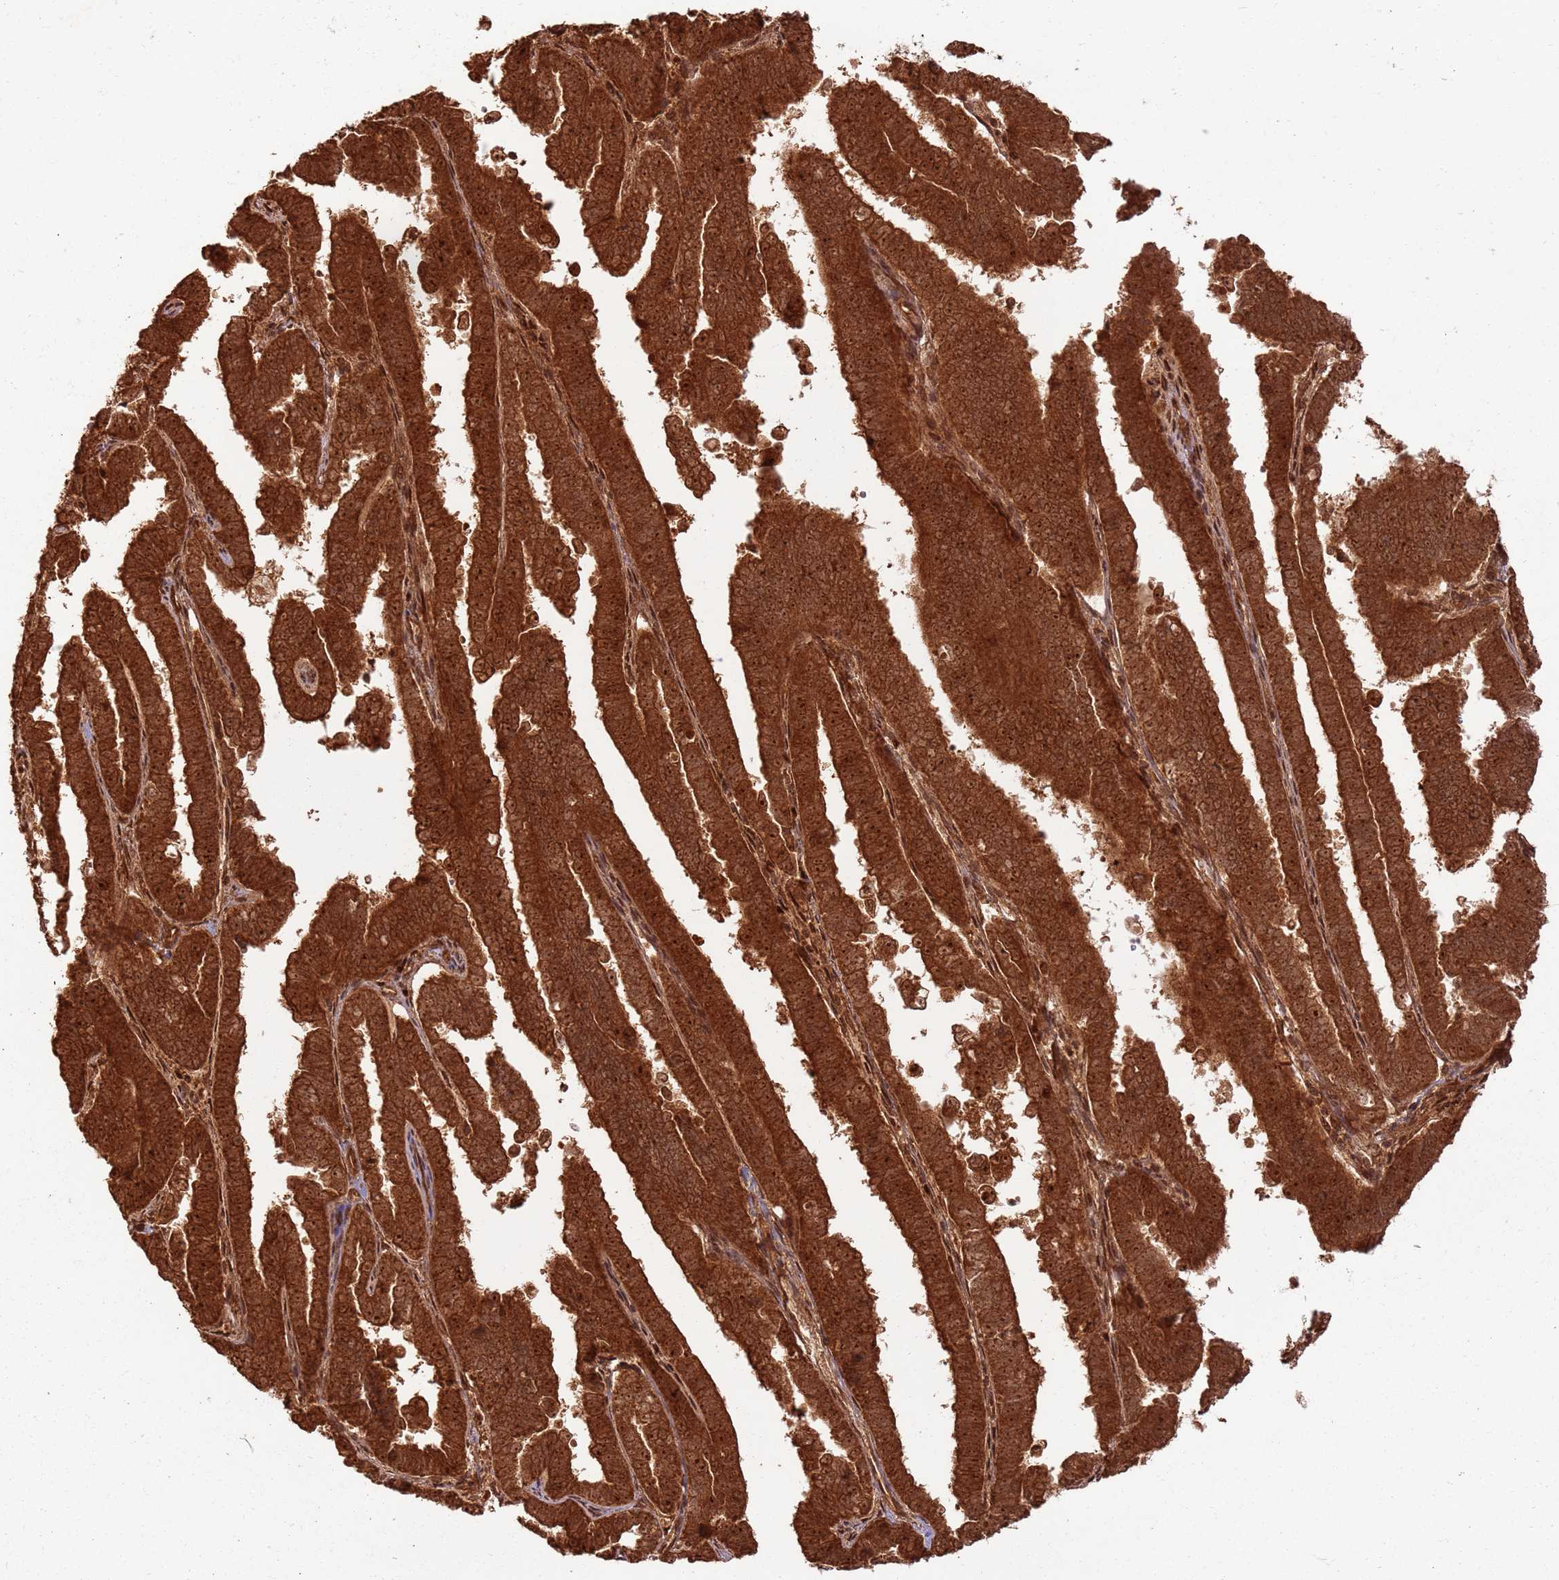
{"staining": {"intensity": "strong", "quantity": ">75%", "location": "cytoplasmic/membranous,nuclear"}, "tissue": "endometrial cancer", "cell_type": "Tumor cells", "image_type": "cancer", "snomed": [{"axis": "morphology", "description": "Adenocarcinoma, NOS"}, {"axis": "topography", "description": "Endometrium"}], "caption": "Brown immunohistochemical staining in adenocarcinoma (endometrial) demonstrates strong cytoplasmic/membranous and nuclear positivity in approximately >75% of tumor cells.", "gene": "TBC1D13", "patient": {"sex": "female", "age": 75}}